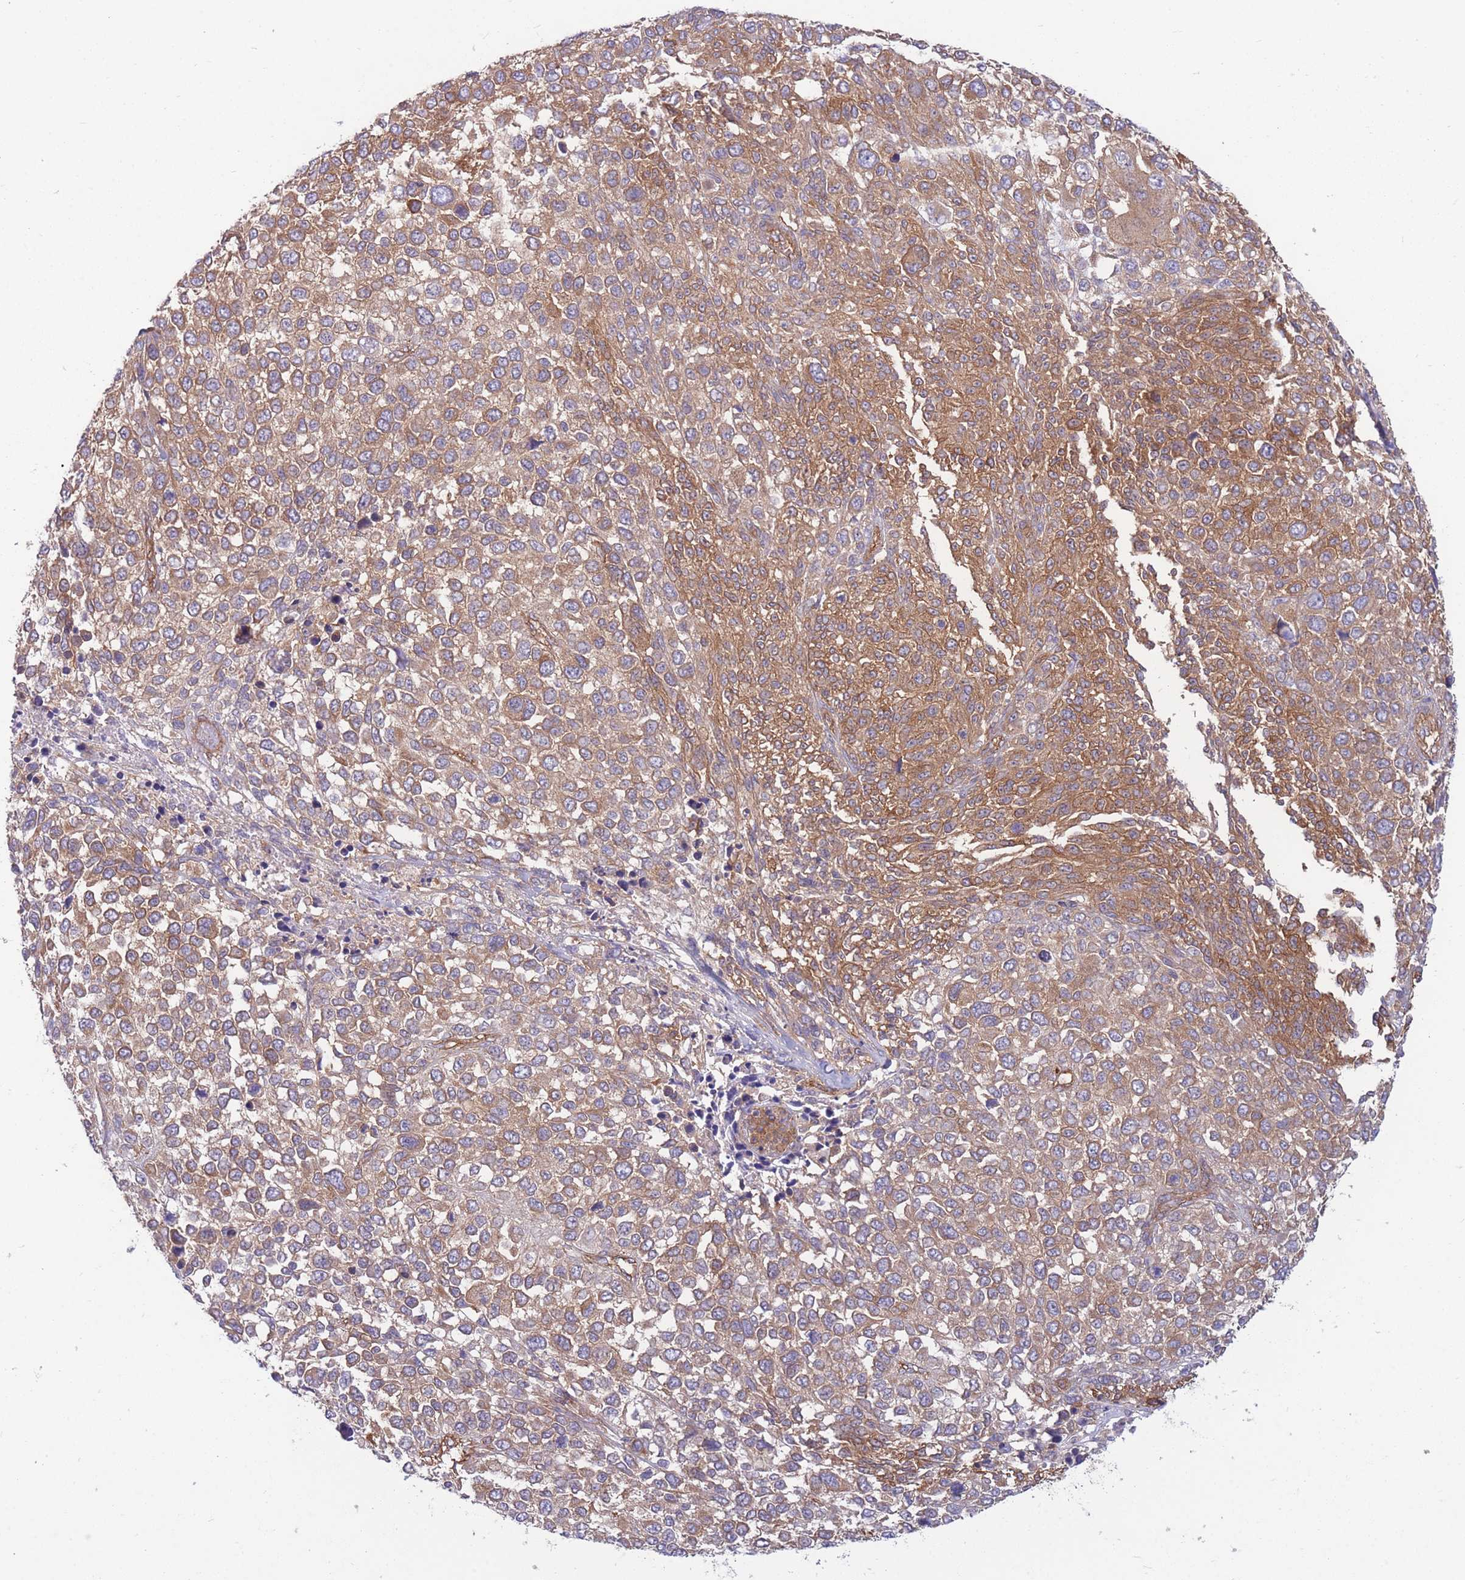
{"staining": {"intensity": "moderate", "quantity": ">75%", "location": "cytoplasmic/membranous"}, "tissue": "melanoma", "cell_type": "Tumor cells", "image_type": "cancer", "snomed": [{"axis": "morphology", "description": "Malignant melanoma, NOS"}, {"axis": "topography", "description": "Skin of trunk"}], "caption": "Protein staining of malignant melanoma tissue shows moderate cytoplasmic/membranous staining in approximately >75% of tumor cells. (Stains: DAB in brown, nuclei in blue, Microscopy: brightfield microscopy at high magnification).", "gene": "GGA1", "patient": {"sex": "male", "age": 71}}